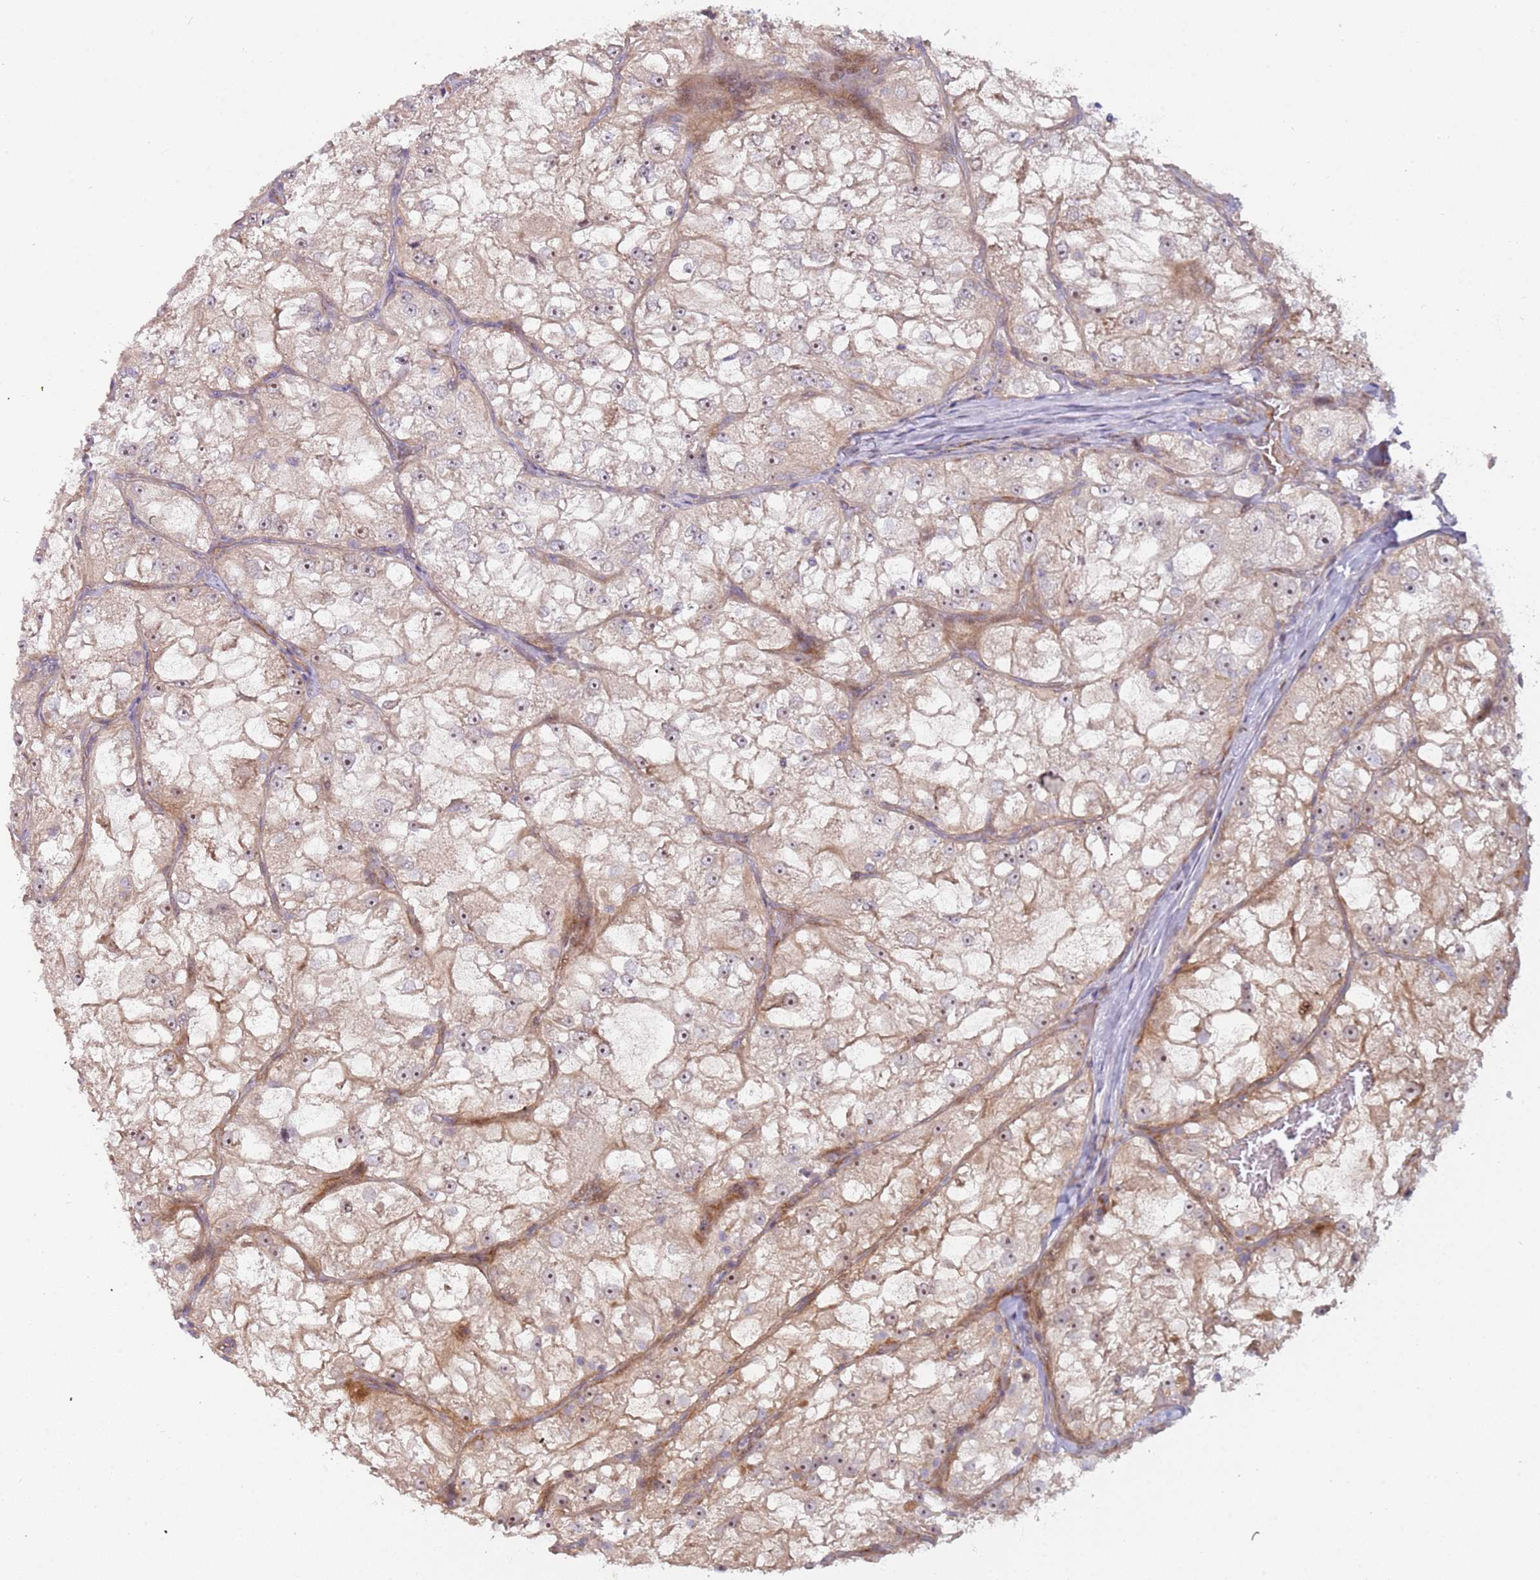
{"staining": {"intensity": "moderate", "quantity": ">75%", "location": "nuclear"}, "tissue": "renal cancer", "cell_type": "Tumor cells", "image_type": "cancer", "snomed": [{"axis": "morphology", "description": "Adenocarcinoma, NOS"}, {"axis": "topography", "description": "Kidney"}], "caption": "Human renal cancer (adenocarcinoma) stained with a brown dye shows moderate nuclear positive staining in approximately >75% of tumor cells.", "gene": "TRAPPC6B", "patient": {"sex": "female", "age": 72}}